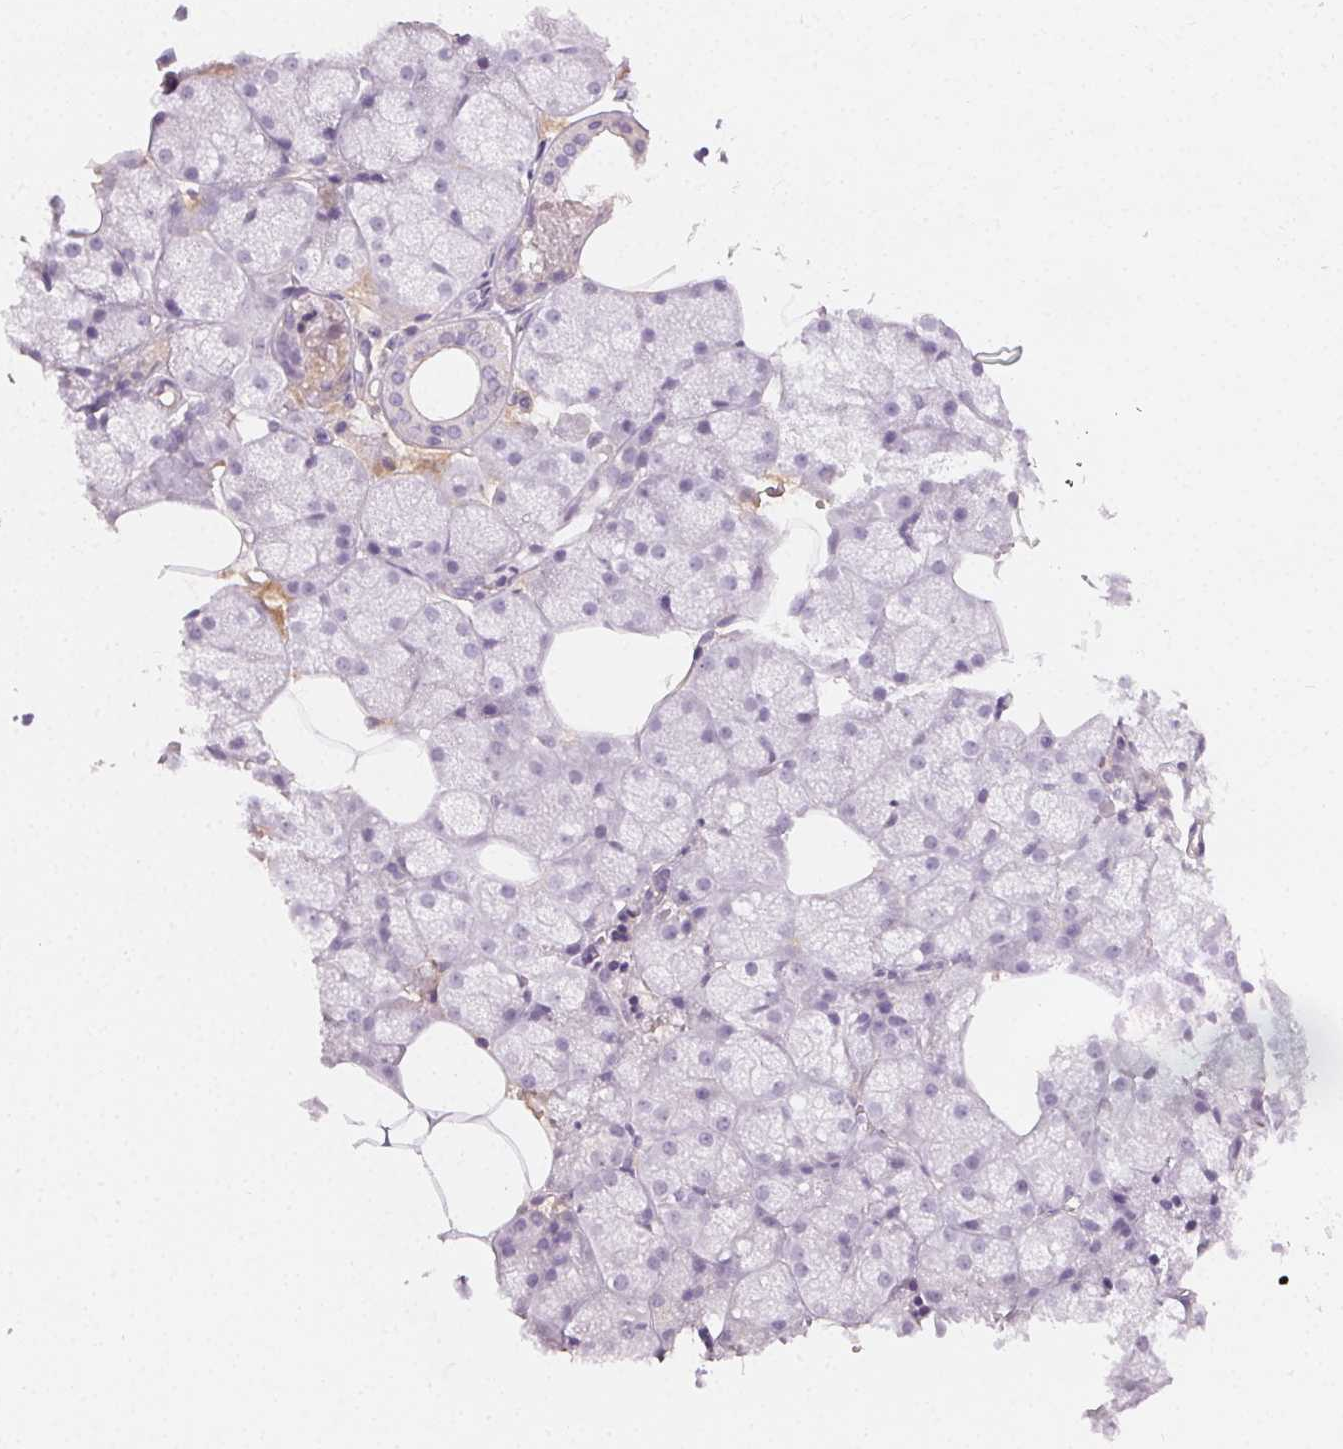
{"staining": {"intensity": "negative", "quantity": "none", "location": "none"}, "tissue": "salivary gland", "cell_type": "Glandular cells", "image_type": "normal", "snomed": [{"axis": "morphology", "description": "Normal tissue, NOS"}, {"axis": "topography", "description": "Salivary gland"}, {"axis": "topography", "description": "Peripheral nerve tissue"}], "caption": "A photomicrograph of salivary gland stained for a protein displays no brown staining in glandular cells. (DAB immunohistochemistry with hematoxylin counter stain).", "gene": "AFM", "patient": {"sex": "male", "age": 38}}